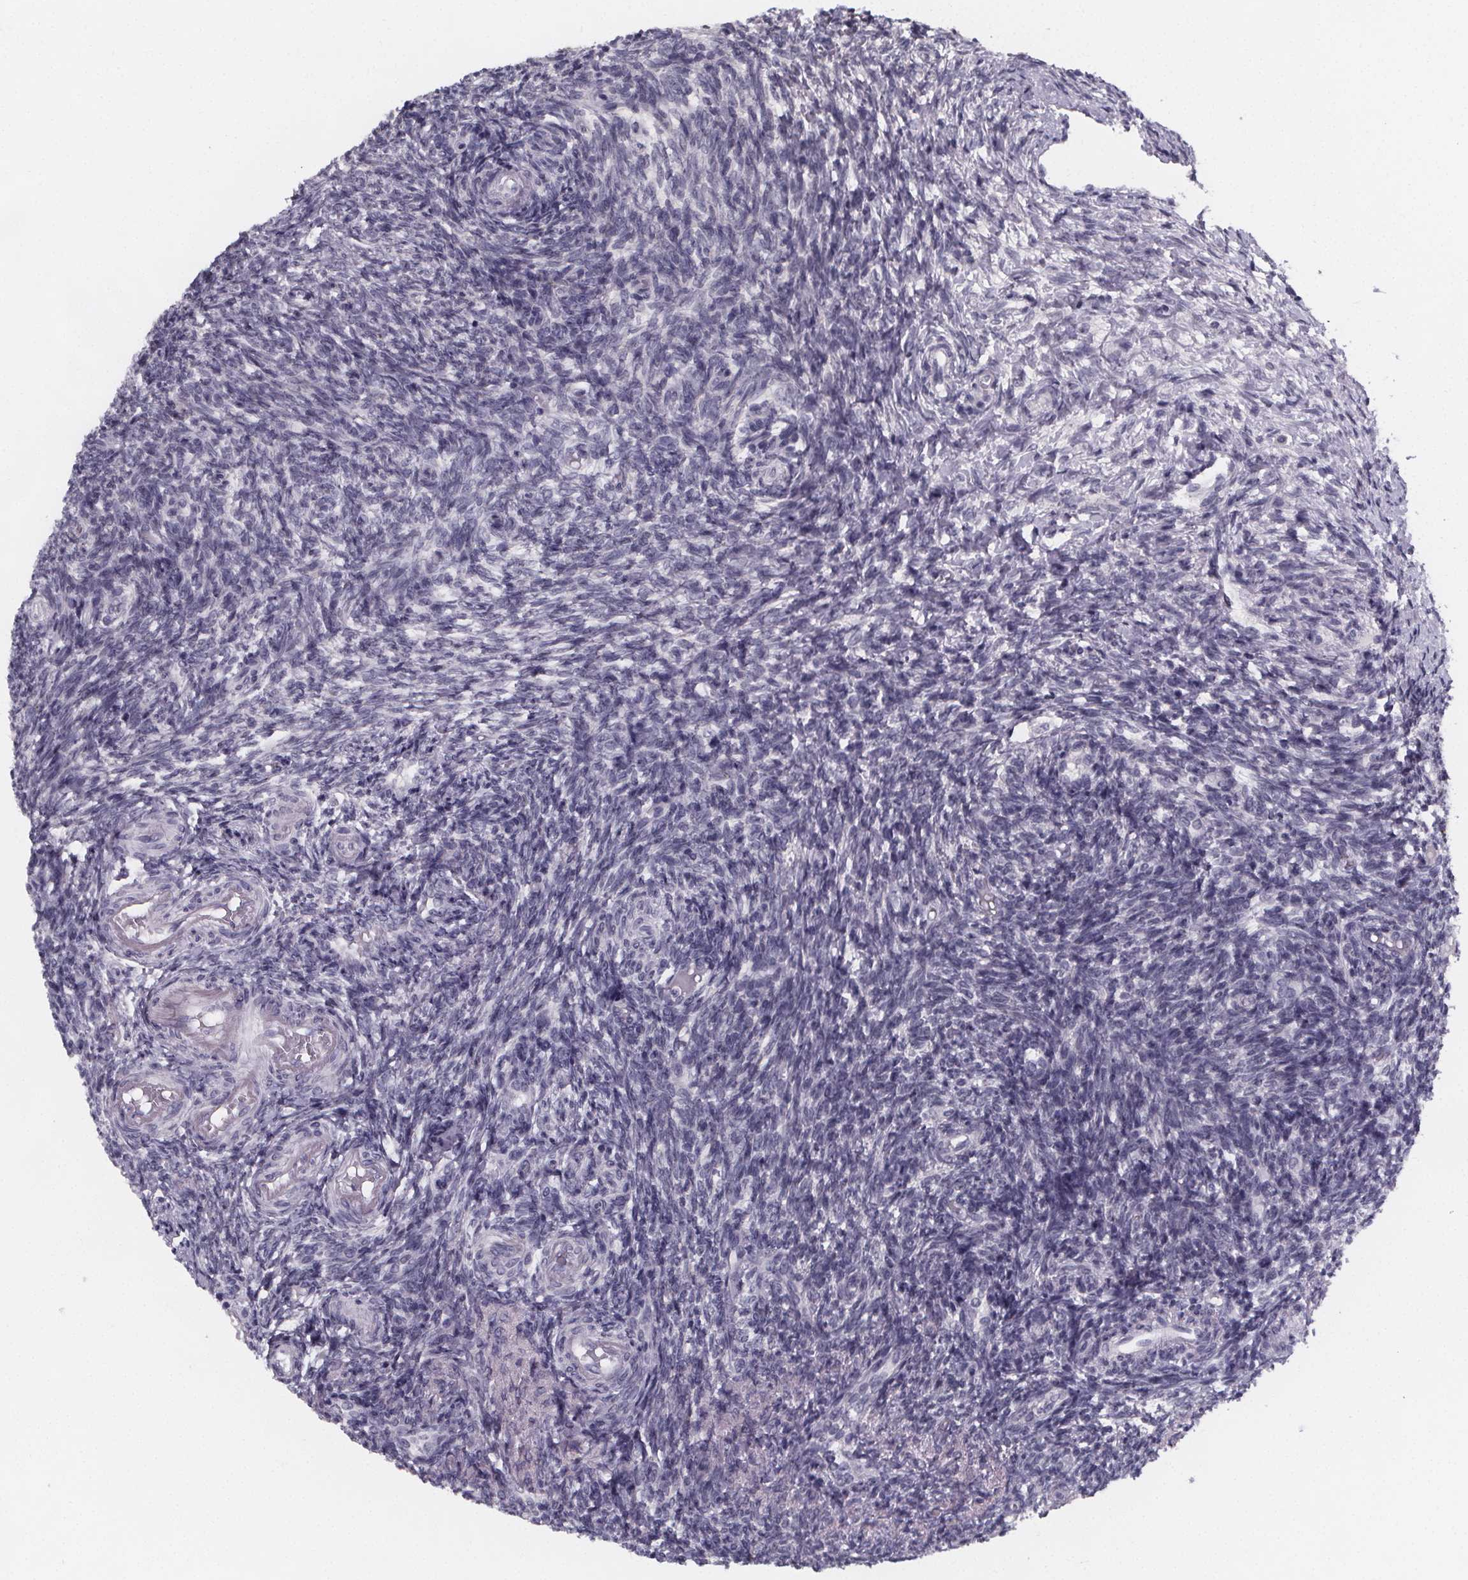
{"staining": {"intensity": "negative", "quantity": "none", "location": "none"}, "tissue": "ovary", "cell_type": "Follicle cells", "image_type": "normal", "snomed": [{"axis": "morphology", "description": "Normal tissue, NOS"}, {"axis": "topography", "description": "Ovary"}], "caption": "Protein analysis of normal ovary reveals no significant staining in follicle cells. Nuclei are stained in blue.", "gene": "PAH", "patient": {"sex": "female", "age": 39}}